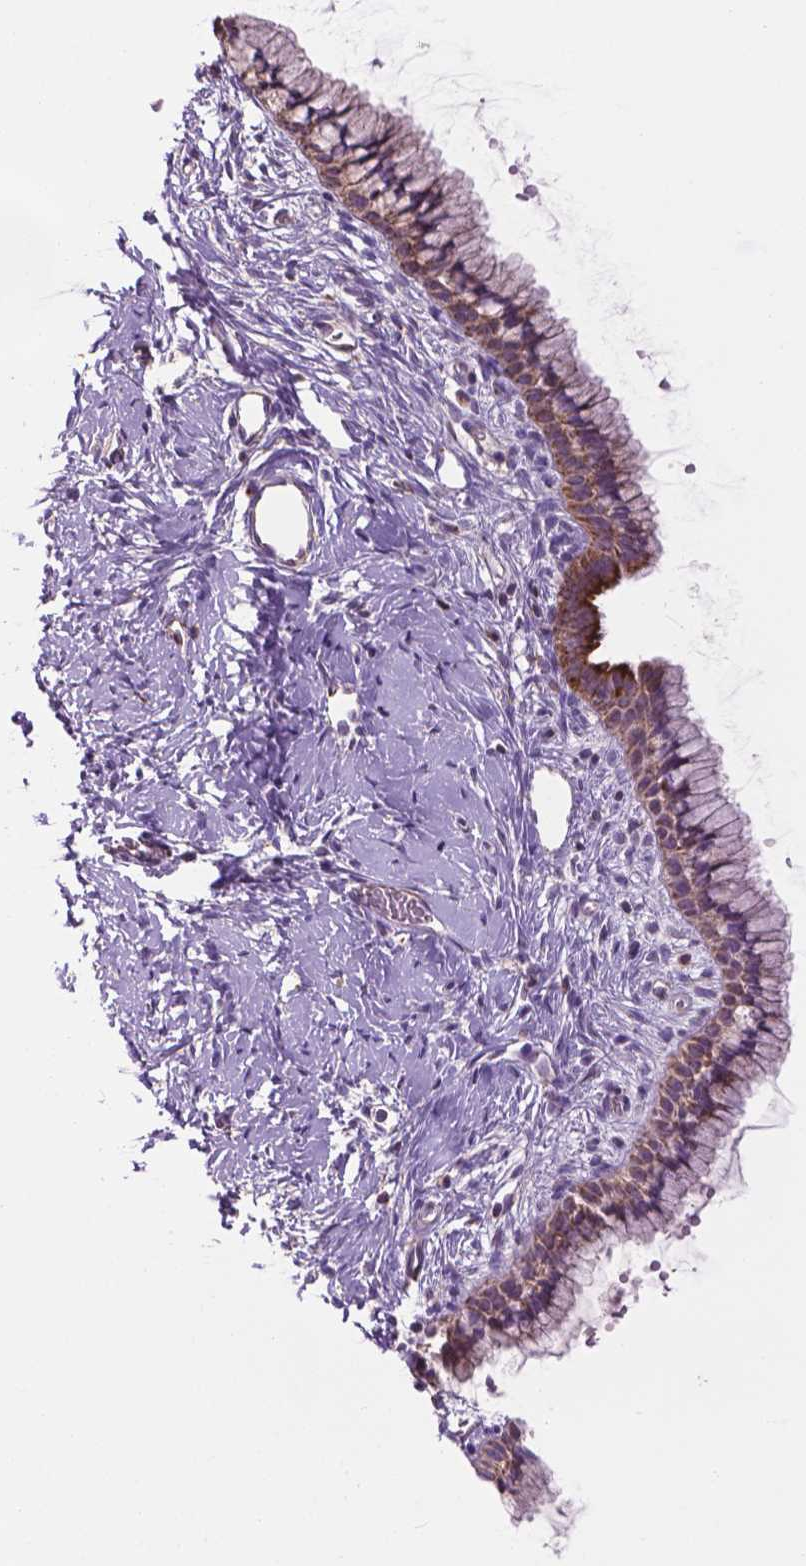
{"staining": {"intensity": "strong", "quantity": ">75%", "location": "cytoplasmic/membranous"}, "tissue": "cervix", "cell_type": "Glandular cells", "image_type": "normal", "snomed": [{"axis": "morphology", "description": "Normal tissue, NOS"}, {"axis": "topography", "description": "Cervix"}], "caption": "Immunohistochemical staining of unremarkable cervix exhibits >75% levels of strong cytoplasmic/membranous protein positivity in approximately >75% of glandular cells. The protein is shown in brown color, while the nuclei are stained blue.", "gene": "PIBF1", "patient": {"sex": "female", "age": 40}}